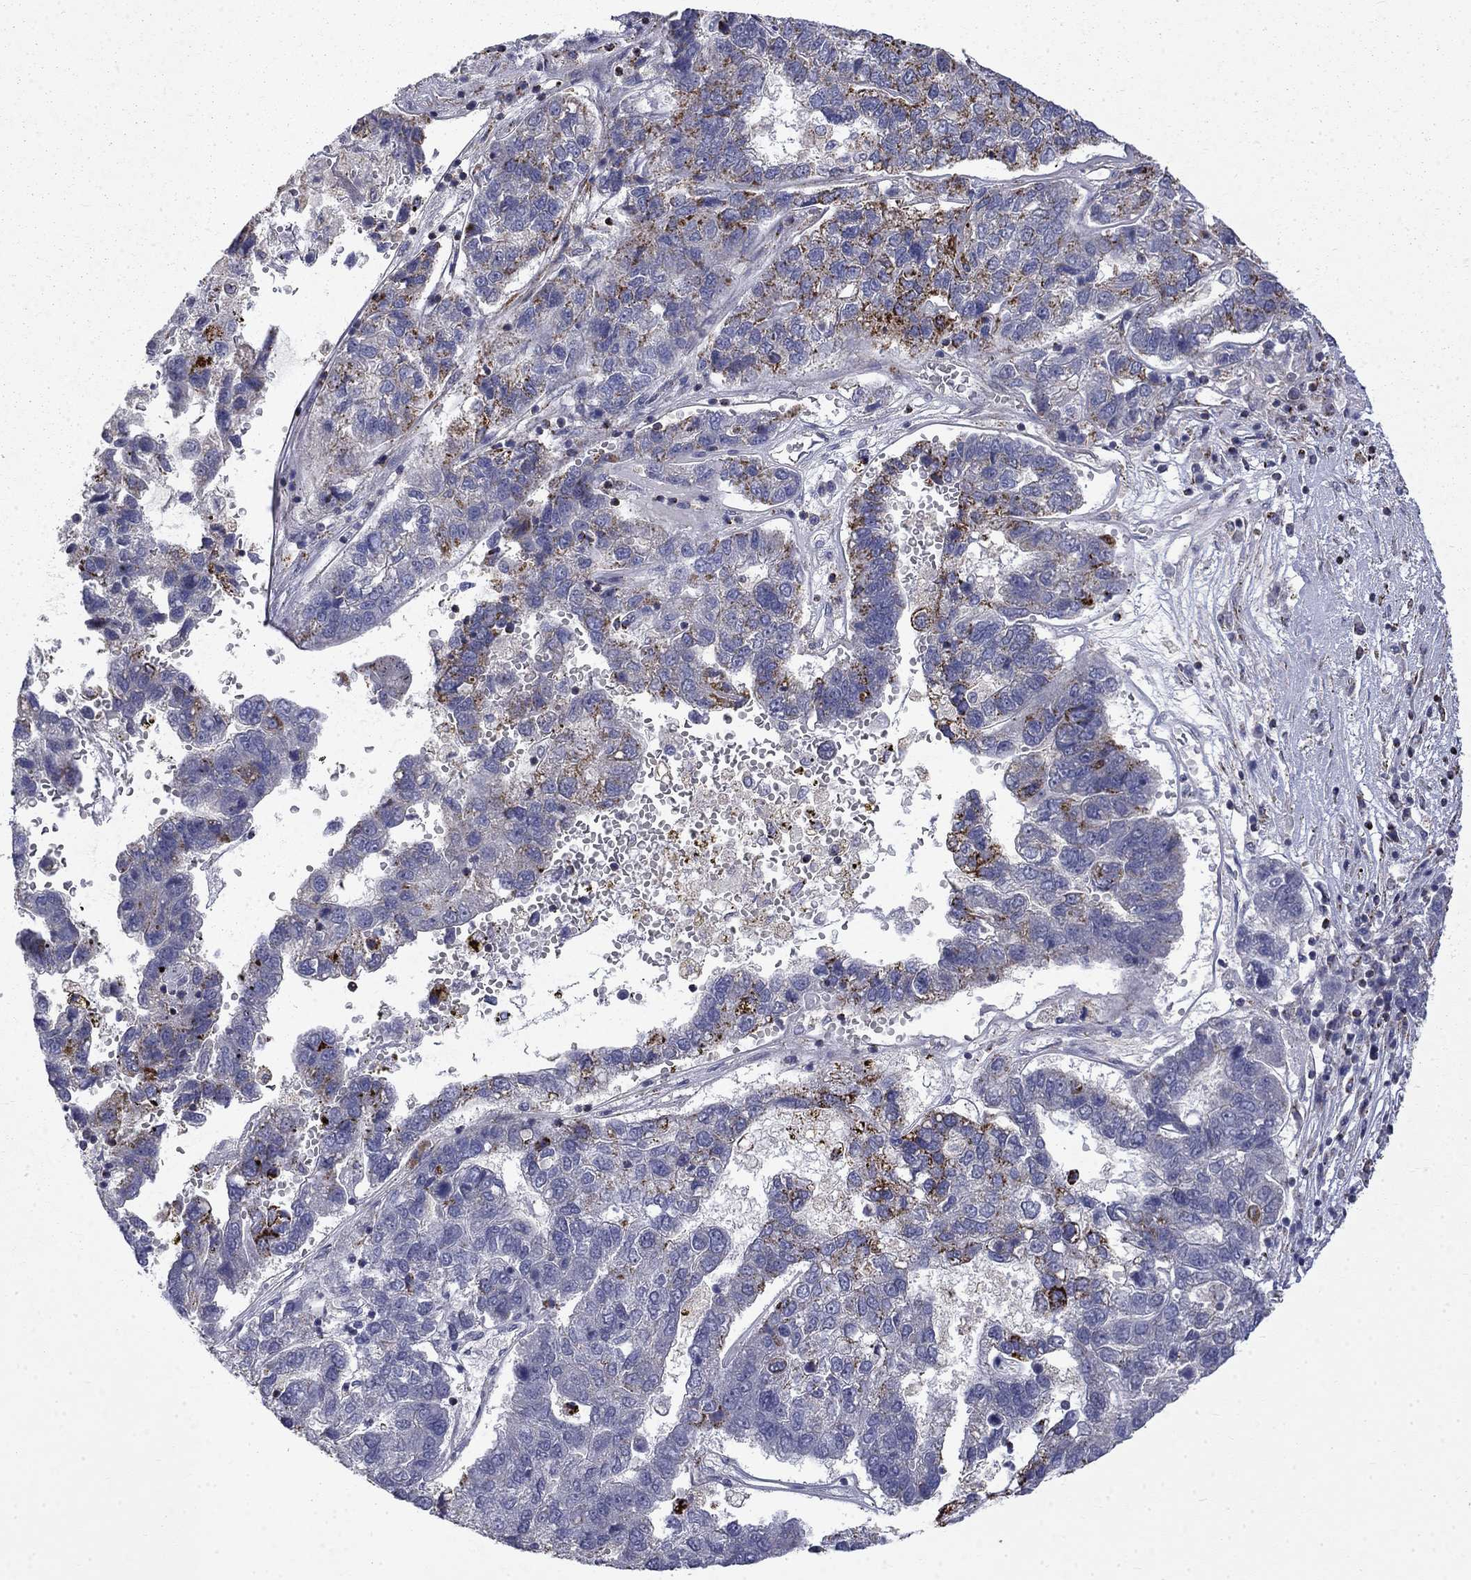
{"staining": {"intensity": "strong", "quantity": "<25%", "location": "cytoplasmic/membranous"}, "tissue": "pancreatic cancer", "cell_type": "Tumor cells", "image_type": "cancer", "snomed": [{"axis": "morphology", "description": "Adenocarcinoma, NOS"}, {"axis": "topography", "description": "Pancreas"}], "caption": "High-power microscopy captured an immunohistochemistry micrograph of pancreatic cancer, revealing strong cytoplasmic/membranous positivity in about <25% of tumor cells.", "gene": "PCBP3", "patient": {"sex": "female", "age": 61}}